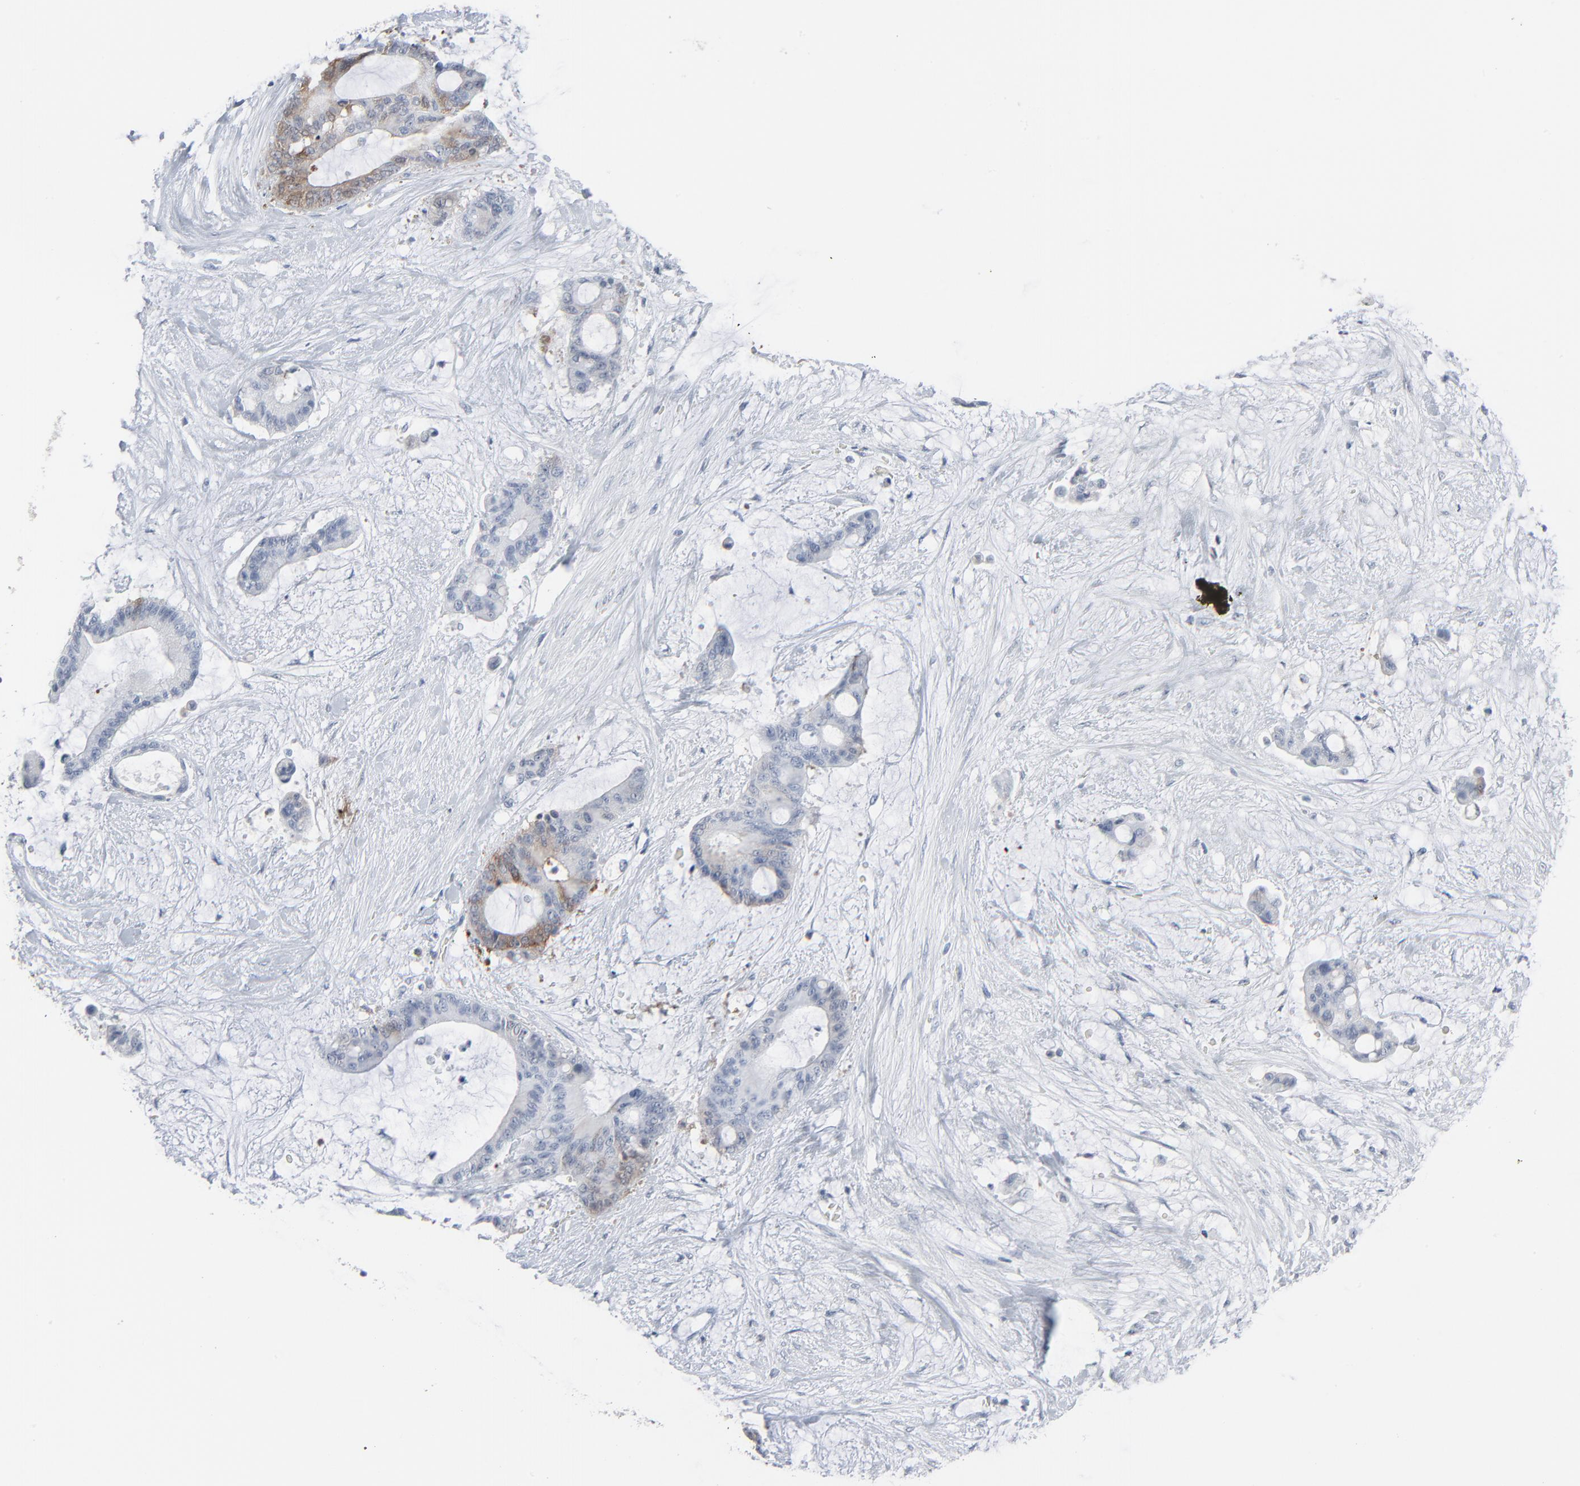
{"staining": {"intensity": "moderate", "quantity": "<25%", "location": "cytoplasmic/membranous"}, "tissue": "liver cancer", "cell_type": "Tumor cells", "image_type": "cancer", "snomed": [{"axis": "morphology", "description": "Cholangiocarcinoma"}, {"axis": "topography", "description": "Liver"}], "caption": "IHC photomicrograph of human liver cholangiocarcinoma stained for a protein (brown), which demonstrates low levels of moderate cytoplasmic/membranous positivity in about <25% of tumor cells.", "gene": "PHGDH", "patient": {"sex": "female", "age": 73}}